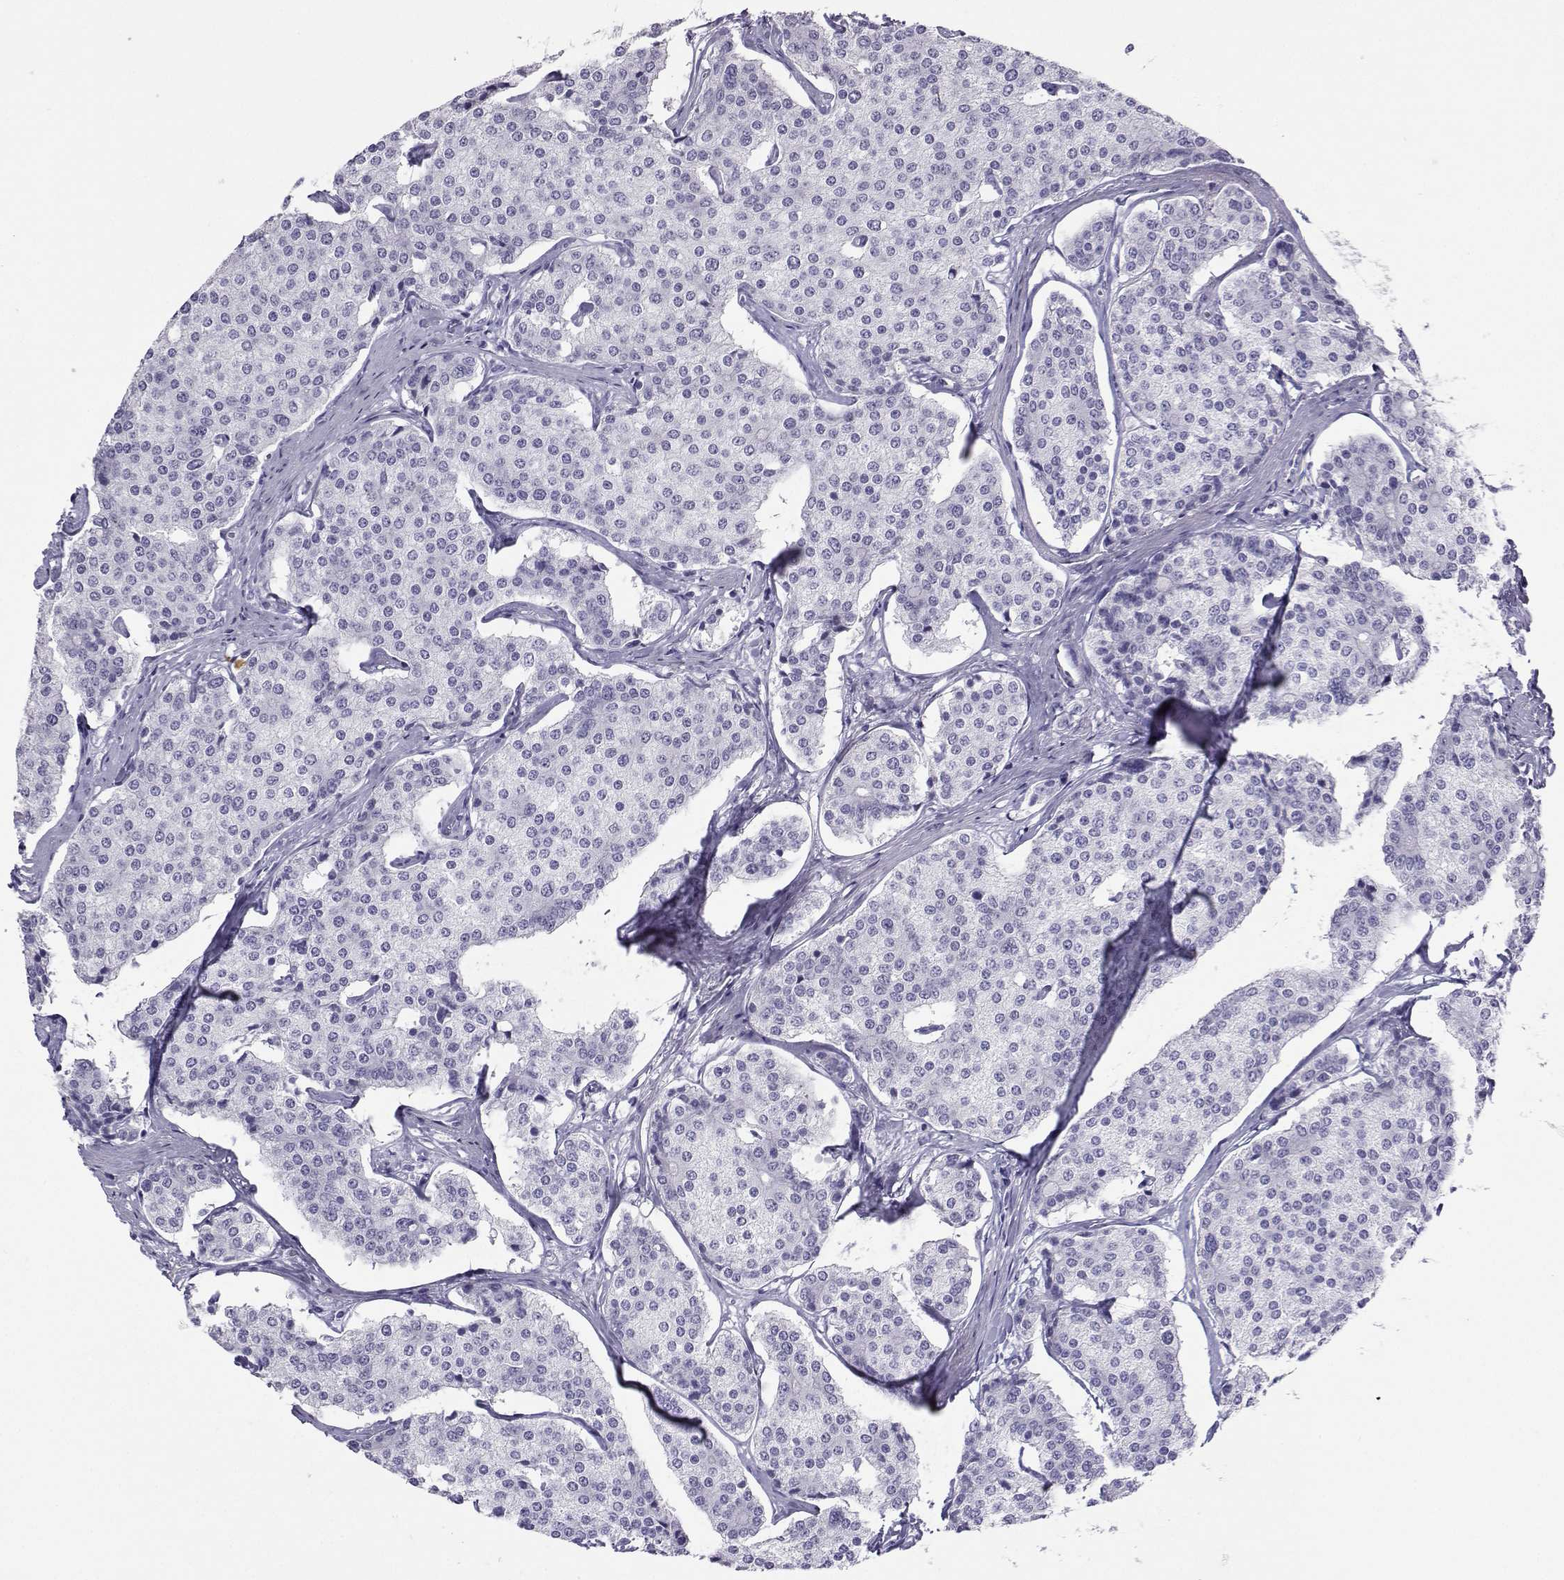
{"staining": {"intensity": "negative", "quantity": "none", "location": "none"}, "tissue": "carcinoid", "cell_type": "Tumor cells", "image_type": "cancer", "snomed": [{"axis": "morphology", "description": "Carcinoid, malignant, NOS"}, {"axis": "topography", "description": "Small intestine"}], "caption": "A histopathology image of human carcinoid is negative for staining in tumor cells.", "gene": "LORICRIN", "patient": {"sex": "female", "age": 65}}